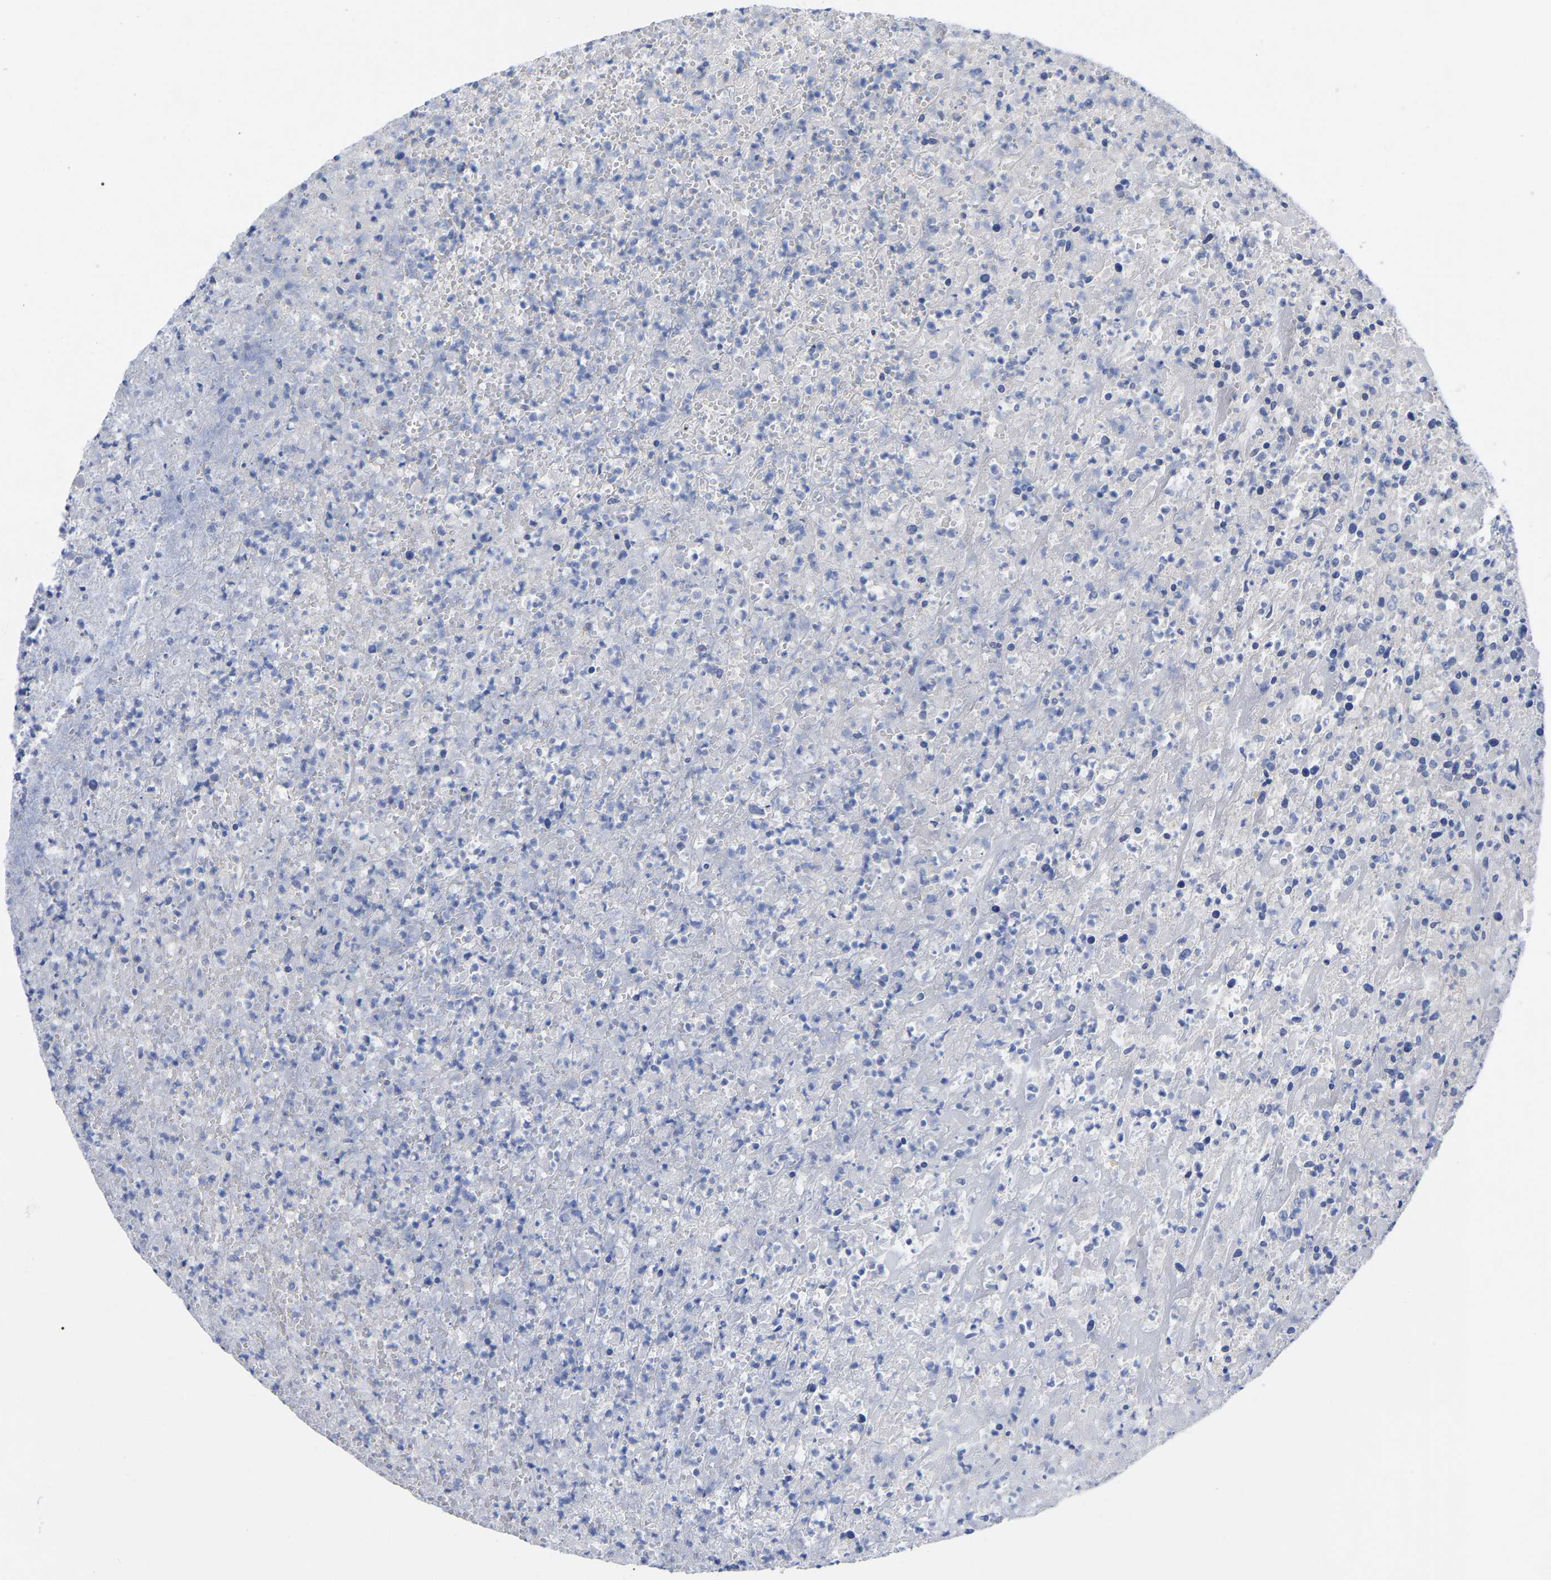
{"staining": {"intensity": "negative", "quantity": "none", "location": "none"}, "tissue": "urothelial cancer", "cell_type": "Tumor cells", "image_type": "cancer", "snomed": [{"axis": "morphology", "description": "Urothelial carcinoma, High grade"}, {"axis": "topography", "description": "Urinary bladder"}], "caption": "This is a histopathology image of immunohistochemistry (IHC) staining of urothelial cancer, which shows no expression in tumor cells.", "gene": "HAPLN1", "patient": {"sex": "male", "age": 46}}